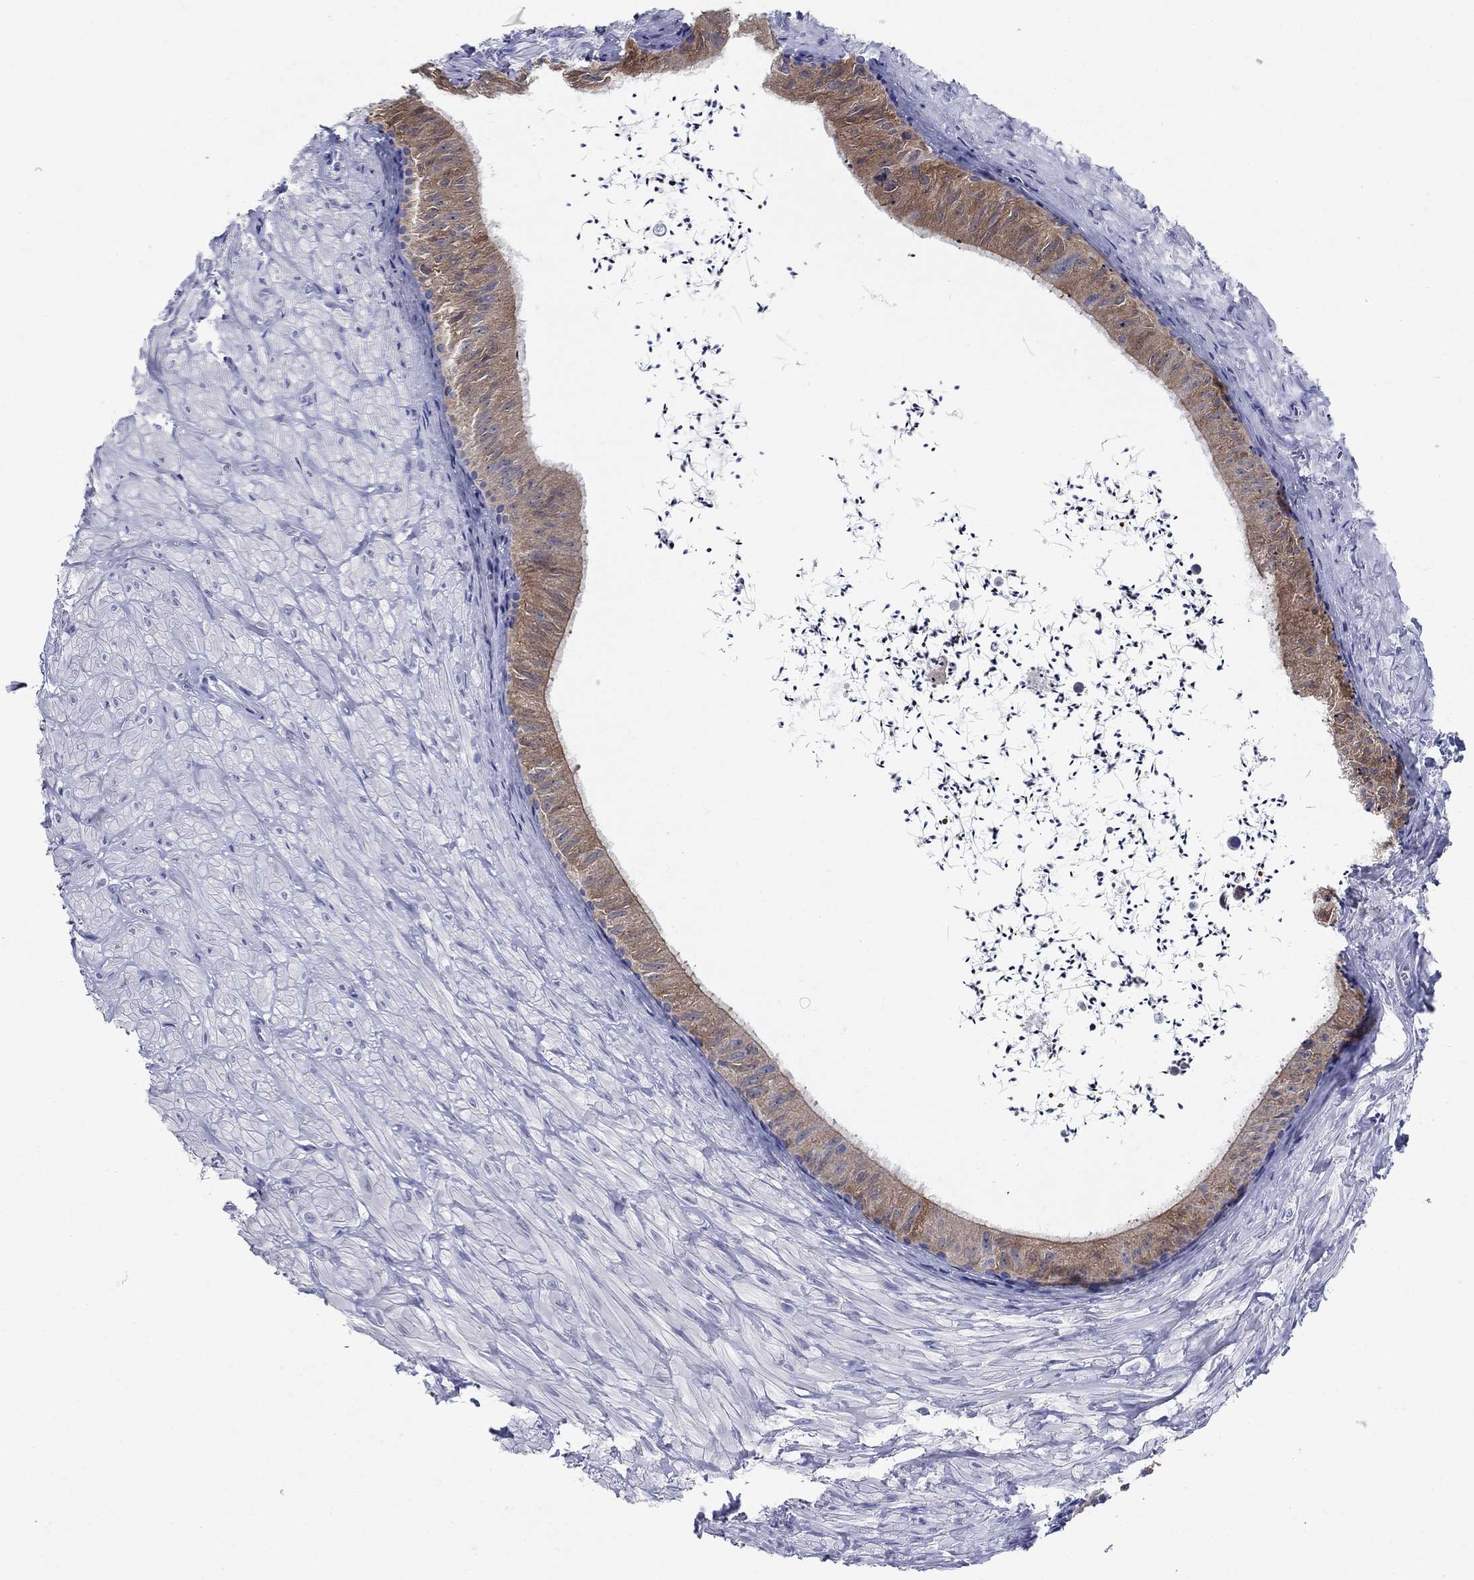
{"staining": {"intensity": "strong", "quantity": "25%-75%", "location": "cytoplasmic/membranous"}, "tissue": "epididymis", "cell_type": "Glandular cells", "image_type": "normal", "snomed": [{"axis": "morphology", "description": "Normal tissue, NOS"}, {"axis": "topography", "description": "Epididymis"}], "caption": "Protein expression analysis of benign human epididymis reveals strong cytoplasmic/membranous staining in about 25%-75% of glandular cells. The protein of interest is shown in brown color, while the nuclei are stained blue.", "gene": "SULT2B1", "patient": {"sex": "male", "age": 32}}